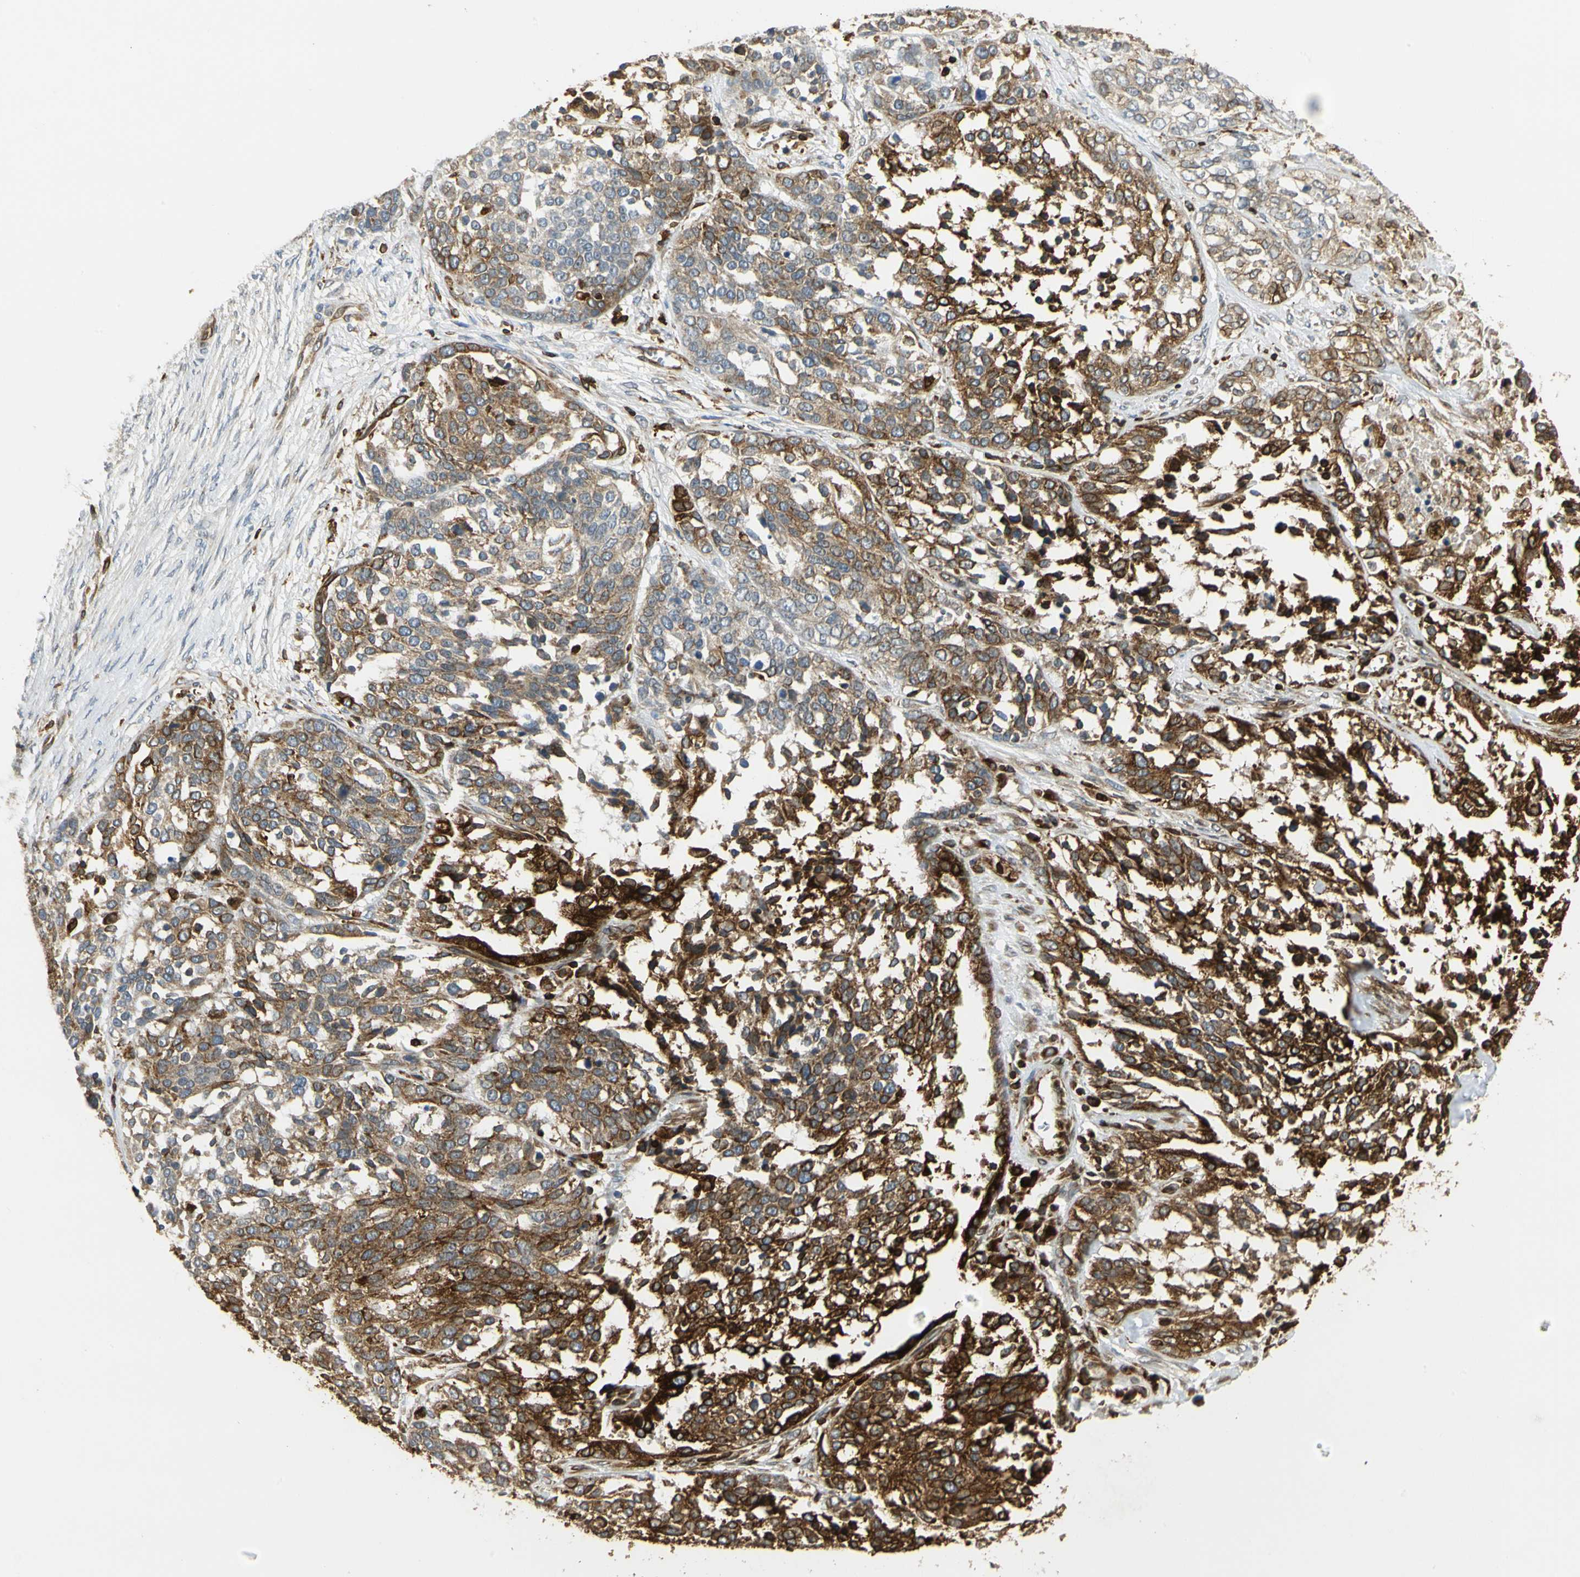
{"staining": {"intensity": "strong", "quantity": ">75%", "location": "cytoplasmic/membranous"}, "tissue": "ovarian cancer", "cell_type": "Tumor cells", "image_type": "cancer", "snomed": [{"axis": "morphology", "description": "Cystadenocarcinoma, serous, NOS"}, {"axis": "topography", "description": "Ovary"}], "caption": "This is an image of immunohistochemistry staining of ovarian cancer (serous cystadenocarcinoma), which shows strong positivity in the cytoplasmic/membranous of tumor cells.", "gene": "TAPBP", "patient": {"sex": "female", "age": 44}}